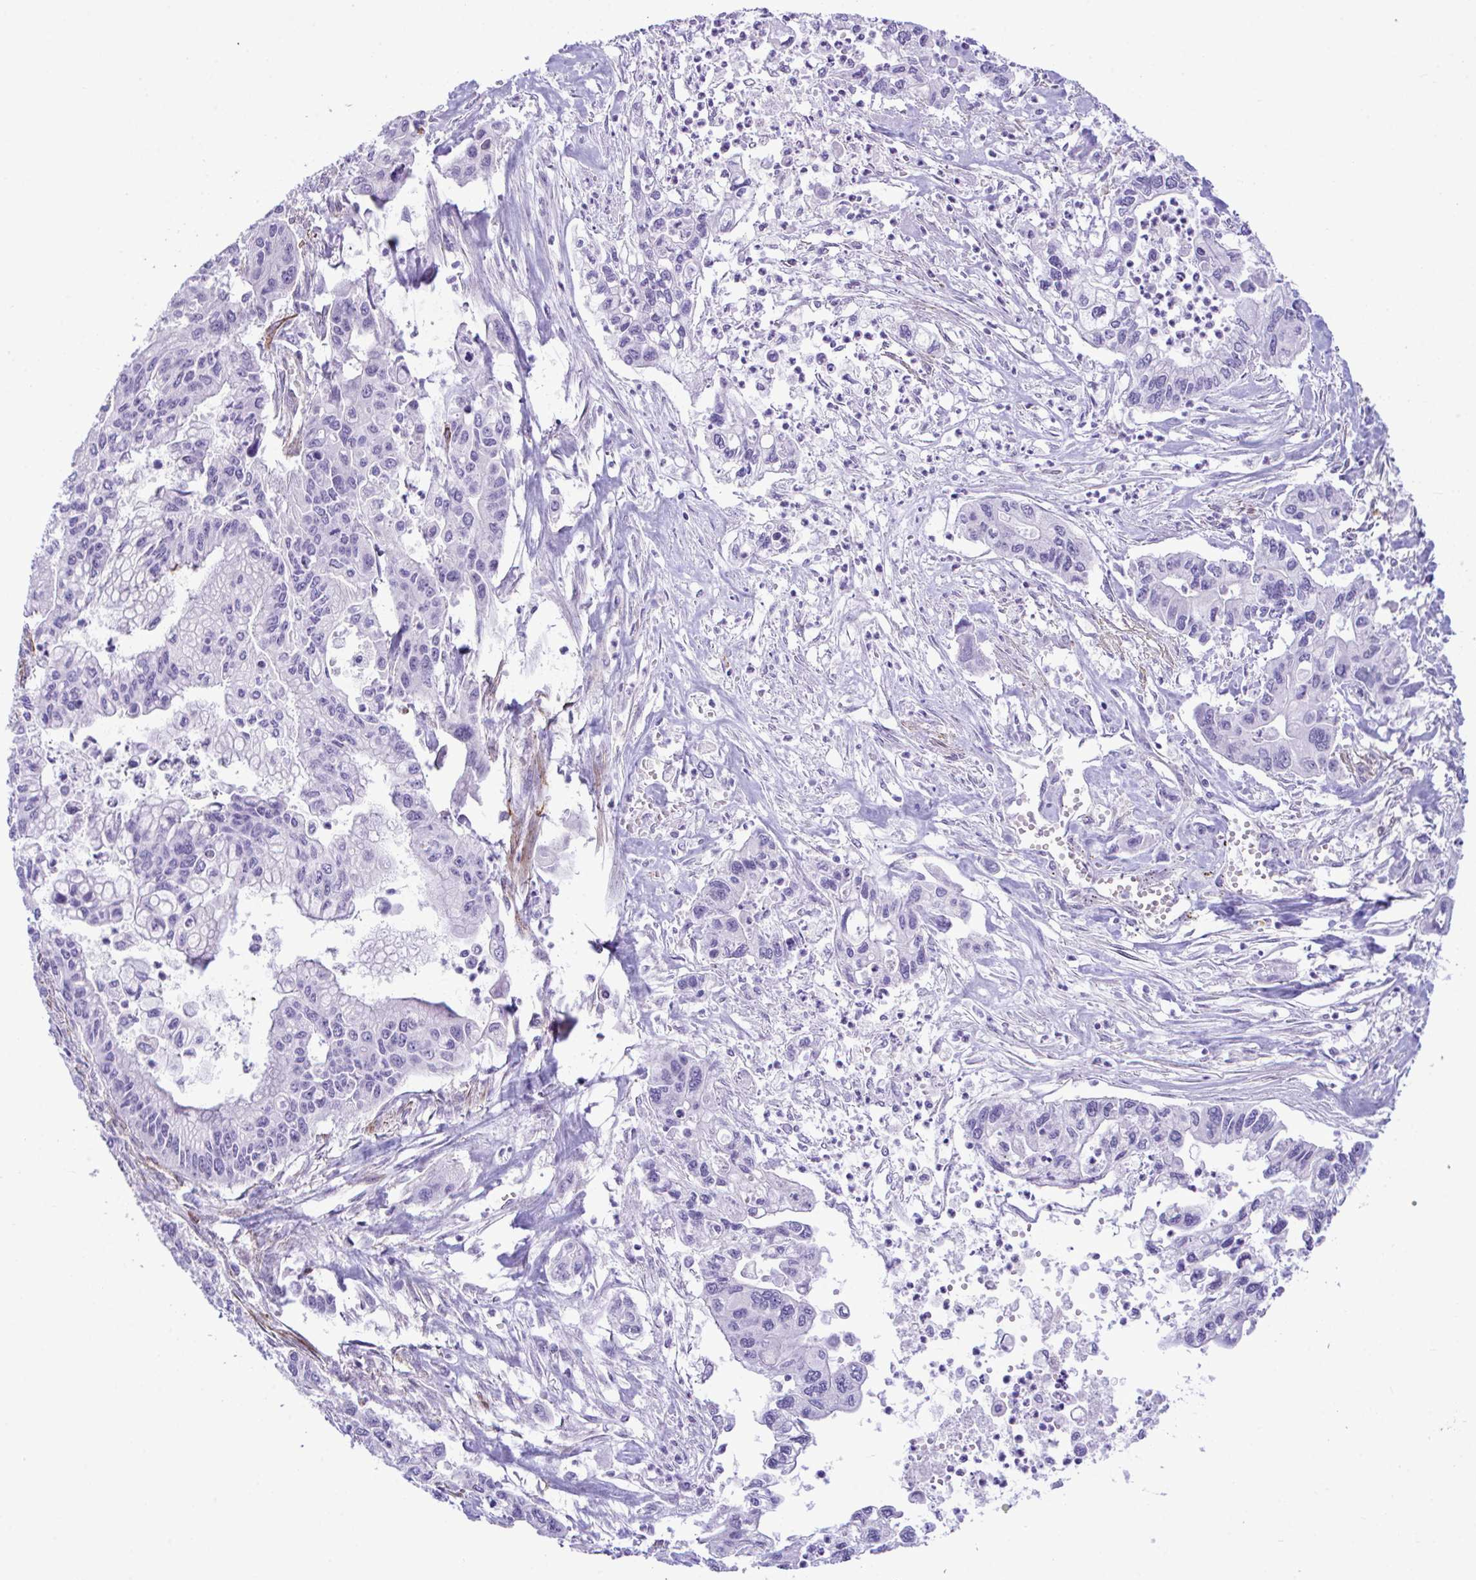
{"staining": {"intensity": "negative", "quantity": "none", "location": "none"}, "tissue": "pancreatic cancer", "cell_type": "Tumor cells", "image_type": "cancer", "snomed": [{"axis": "morphology", "description": "Adenocarcinoma, NOS"}, {"axis": "topography", "description": "Pancreas"}], "caption": "Histopathology image shows no significant protein positivity in tumor cells of pancreatic cancer. Nuclei are stained in blue.", "gene": "SYNPO2L", "patient": {"sex": "male", "age": 62}}